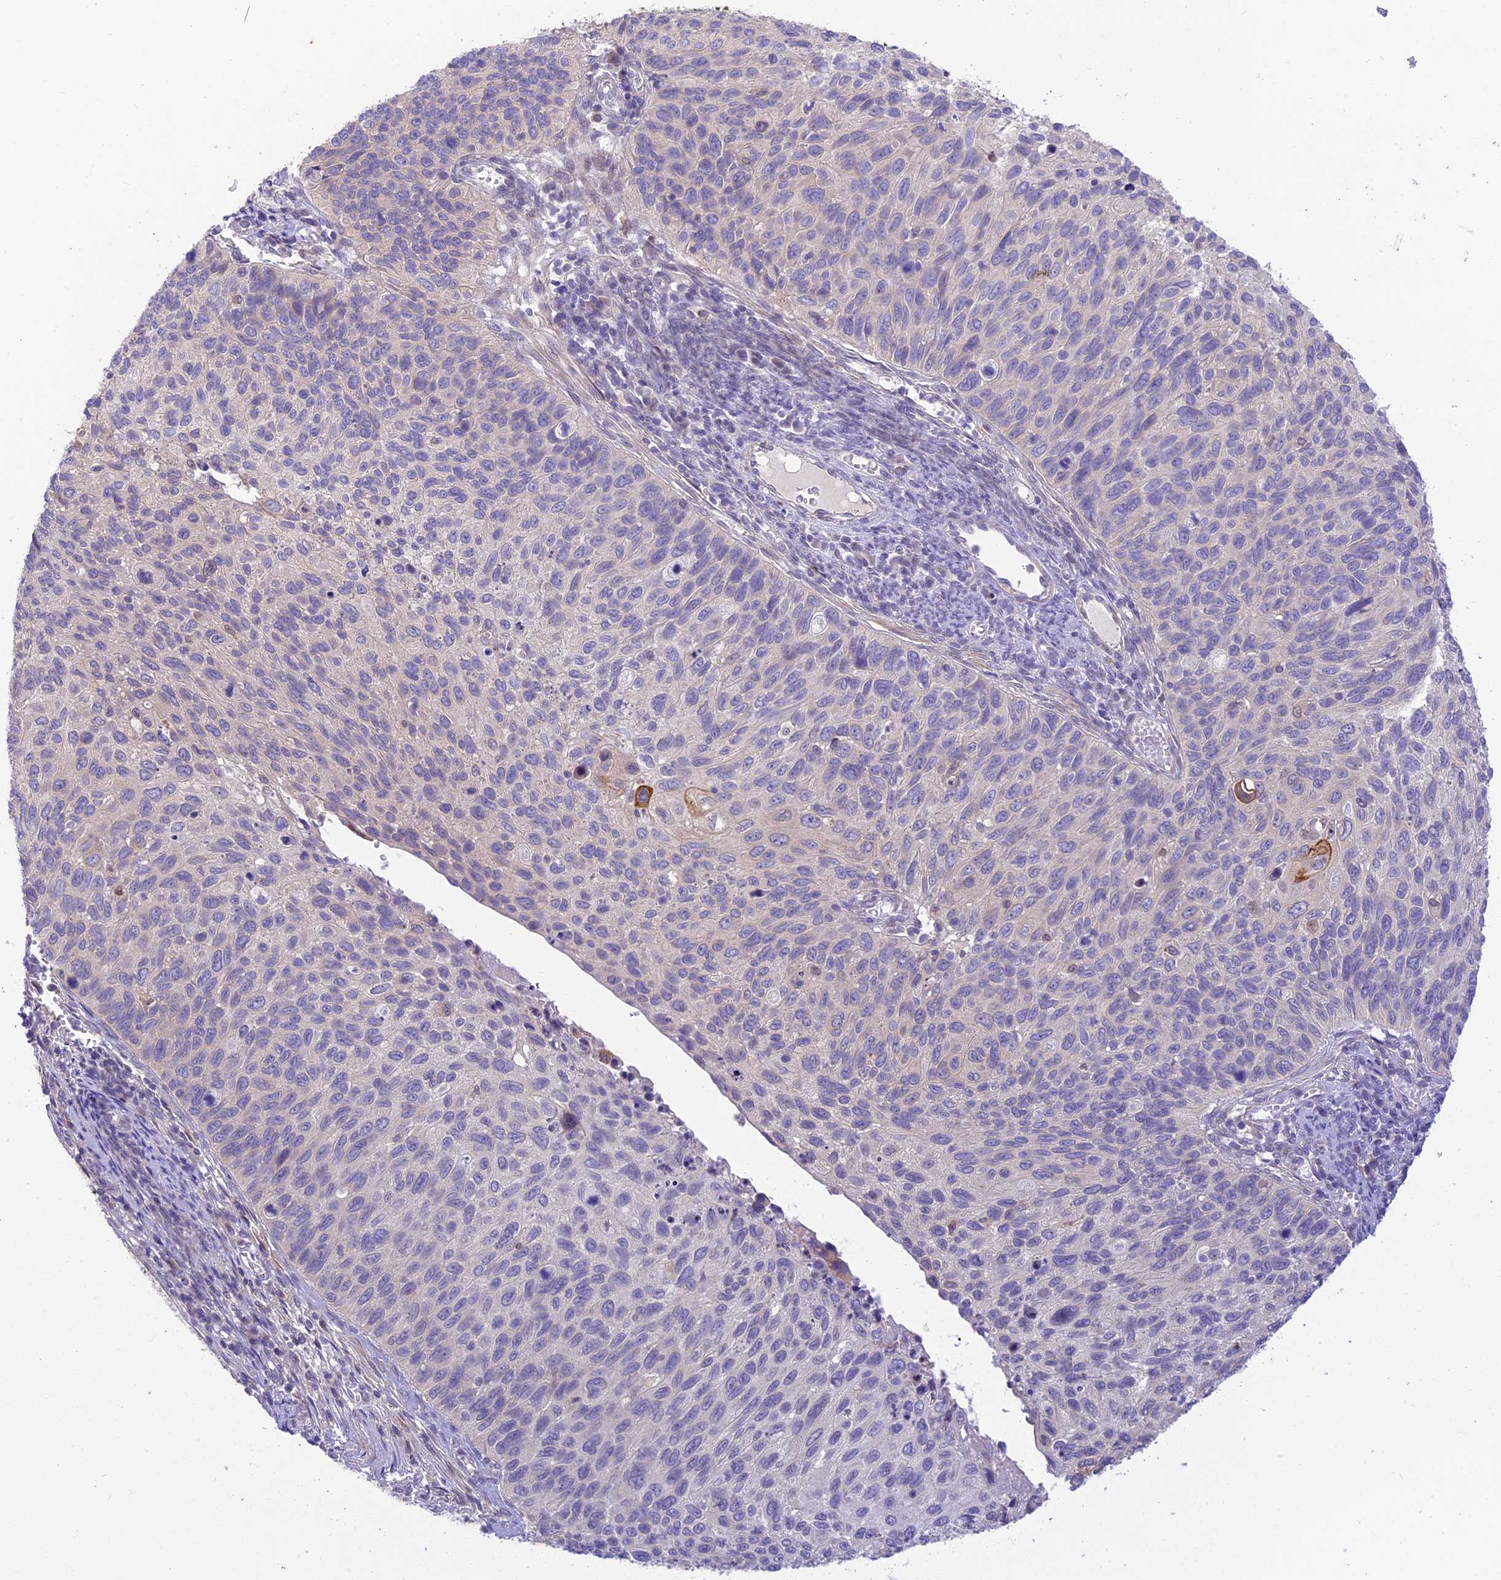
{"staining": {"intensity": "negative", "quantity": "none", "location": "none"}, "tissue": "cervical cancer", "cell_type": "Tumor cells", "image_type": "cancer", "snomed": [{"axis": "morphology", "description": "Squamous cell carcinoma, NOS"}, {"axis": "topography", "description": "Cervix"}], "caption": "This micrograph is of cervical squamous cell carcinoma stained with immunohistochemistry to label a protein in brown with the nuclei are counter-stained blue. There is no positivity in tumor cells.", "gene": "BMT2", "patient": {"sex": "female", "age": 70}}